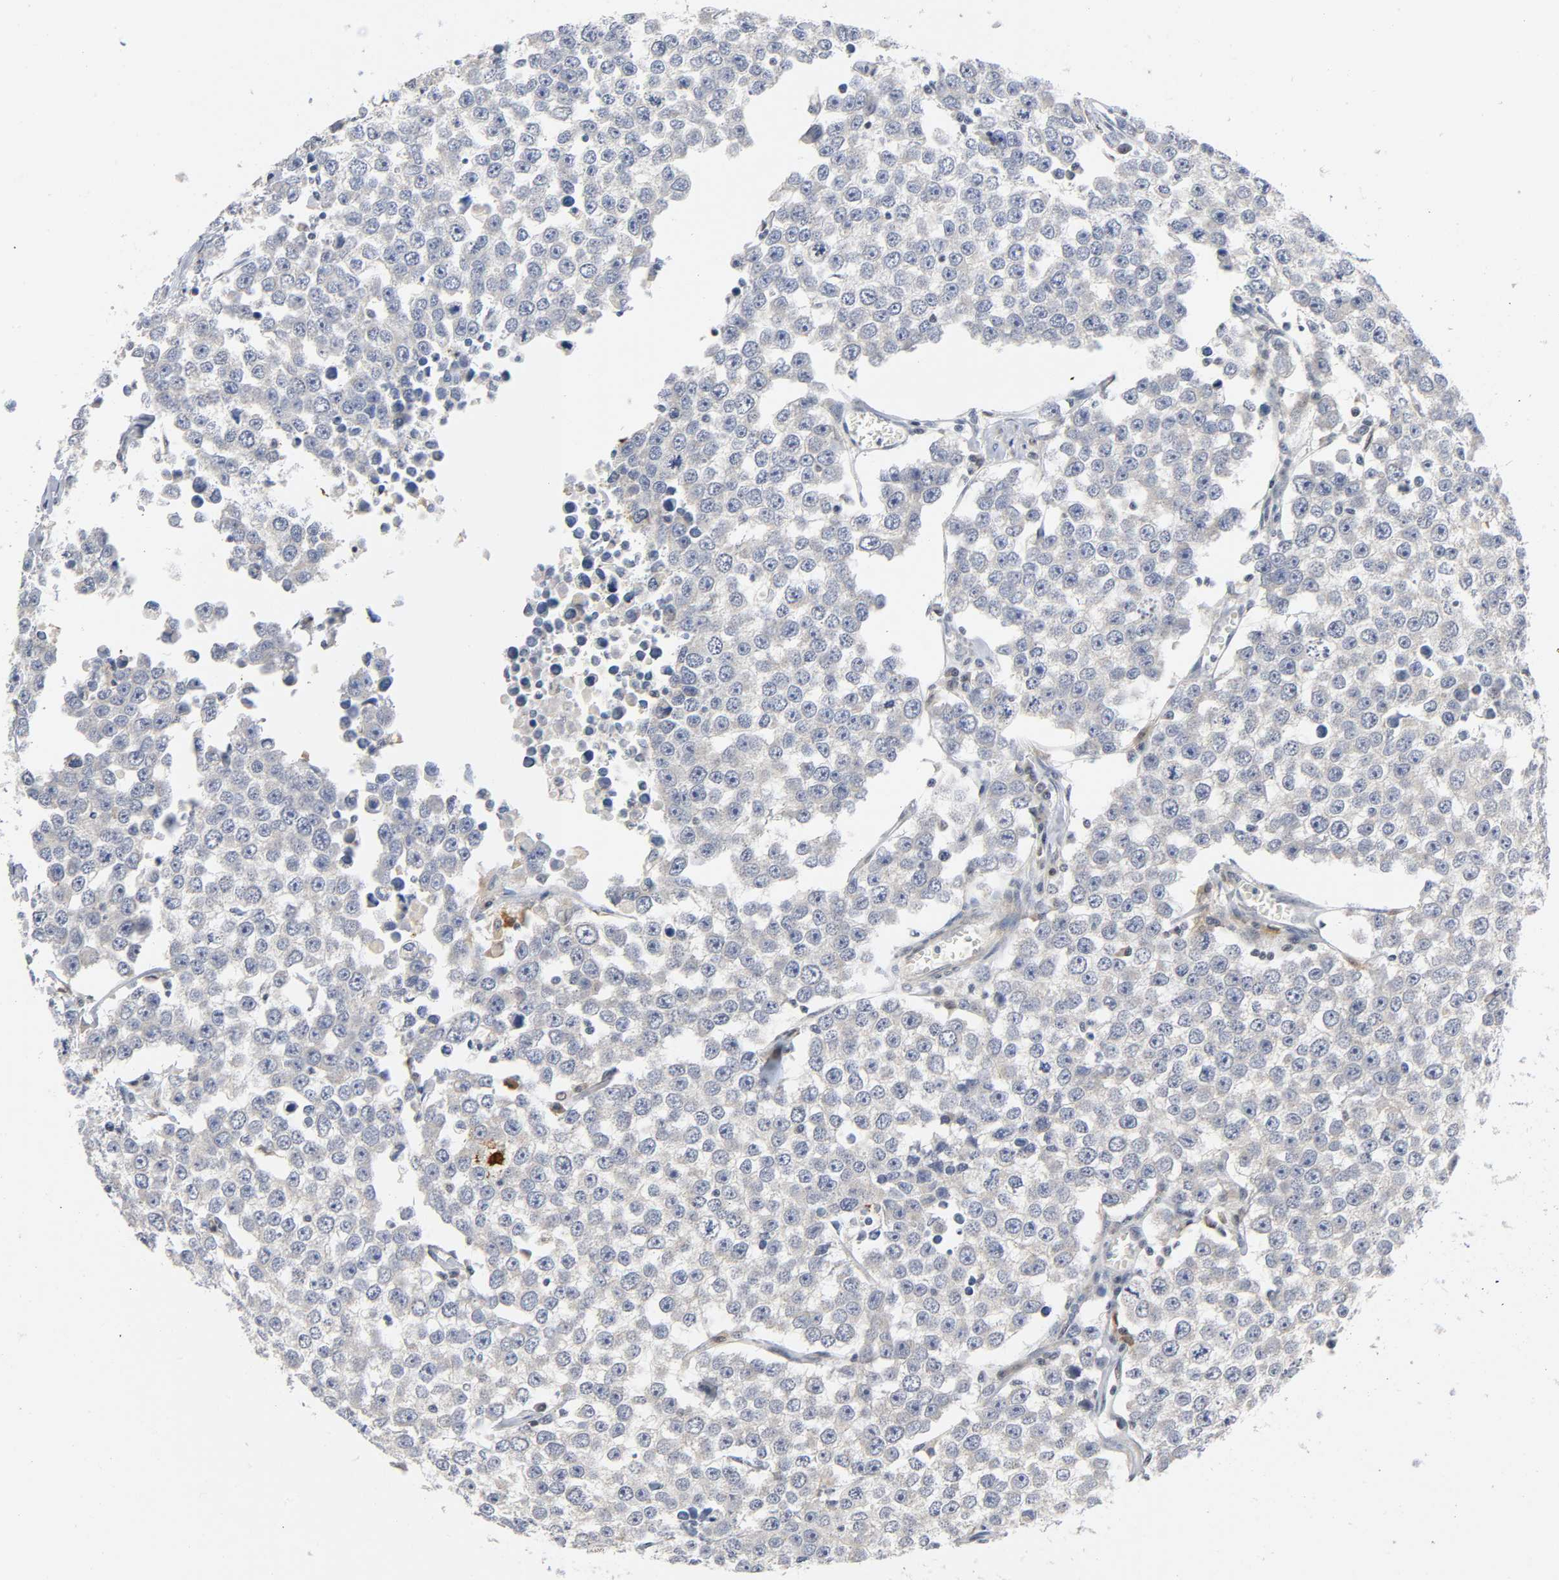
{"staining": {"intensity": "negative", "quantity": "none", "location": "none"}, "tissue": "testis cancer", "cell_type": "Tumor cells", "image_type": "cancer", "snomed": [{"axis": "morphology", "description": "Seminoma, NOS"}, {"axis": "morphology", "description": "Carcinoma, Embryonal, NOS"}, {"axis": "topography", "description": "Testis"}], "caption": "Tumor cells are negative for brown protein staining in embryonal carcinoma (testis). (Brightfield microscopy of DAB IHC at high magnification).", "gene": "KAT2B", "patient": {"sex": "male", "age": 52}}